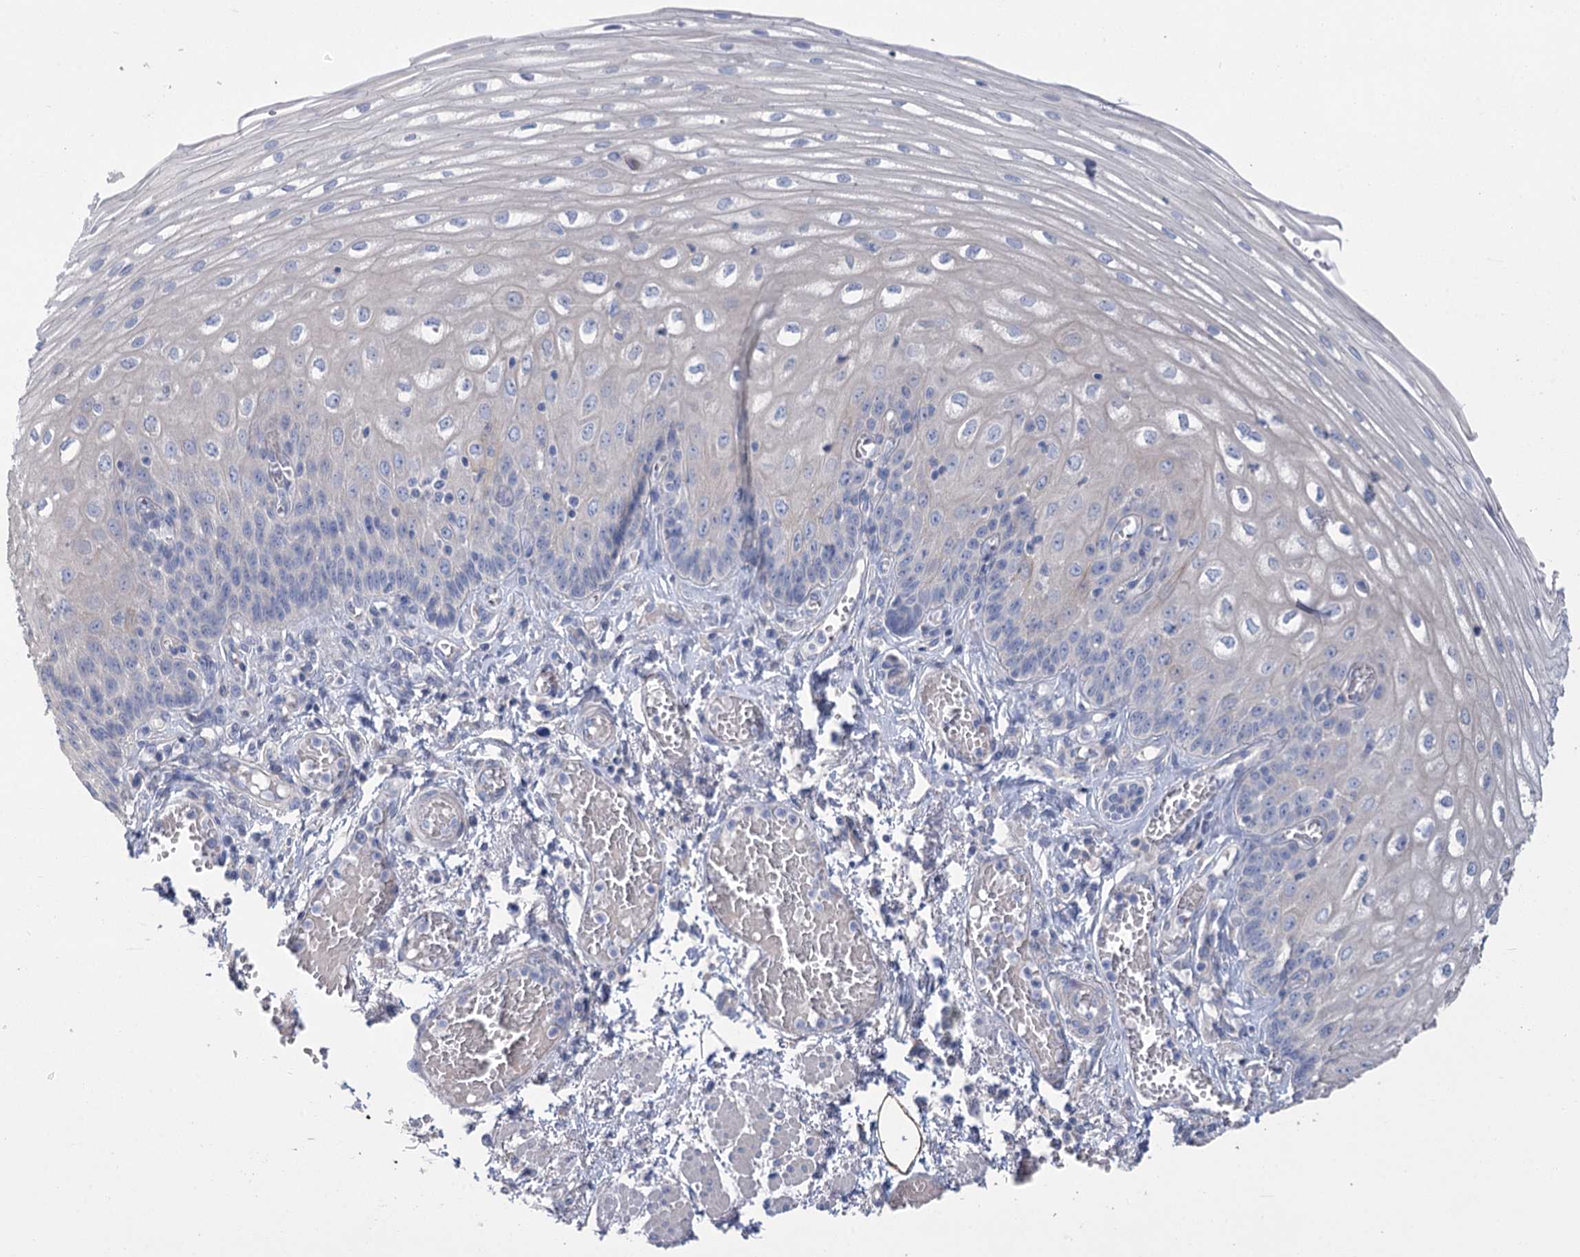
{"staining": {"intensity": "weak", "quantity": "<25%", "location": "cytoplasmic/membranous"}, "tissue": "esophagus", "cell_type": "Squamous epithelial cells", "image_type": "normal", "snomed": [{"axis": "morphology", "description": "Normal tissue, NOS"}, {"axis": "topography", "description": "Esophagus"}], "caption": "This is an immunohistochemistry (IHC) histopathology image of normal esophagus. There is no positivity in squamous epithelial cells.", "gene": "SLC9A3", "patient": {"sex": "male", "age": 81}}